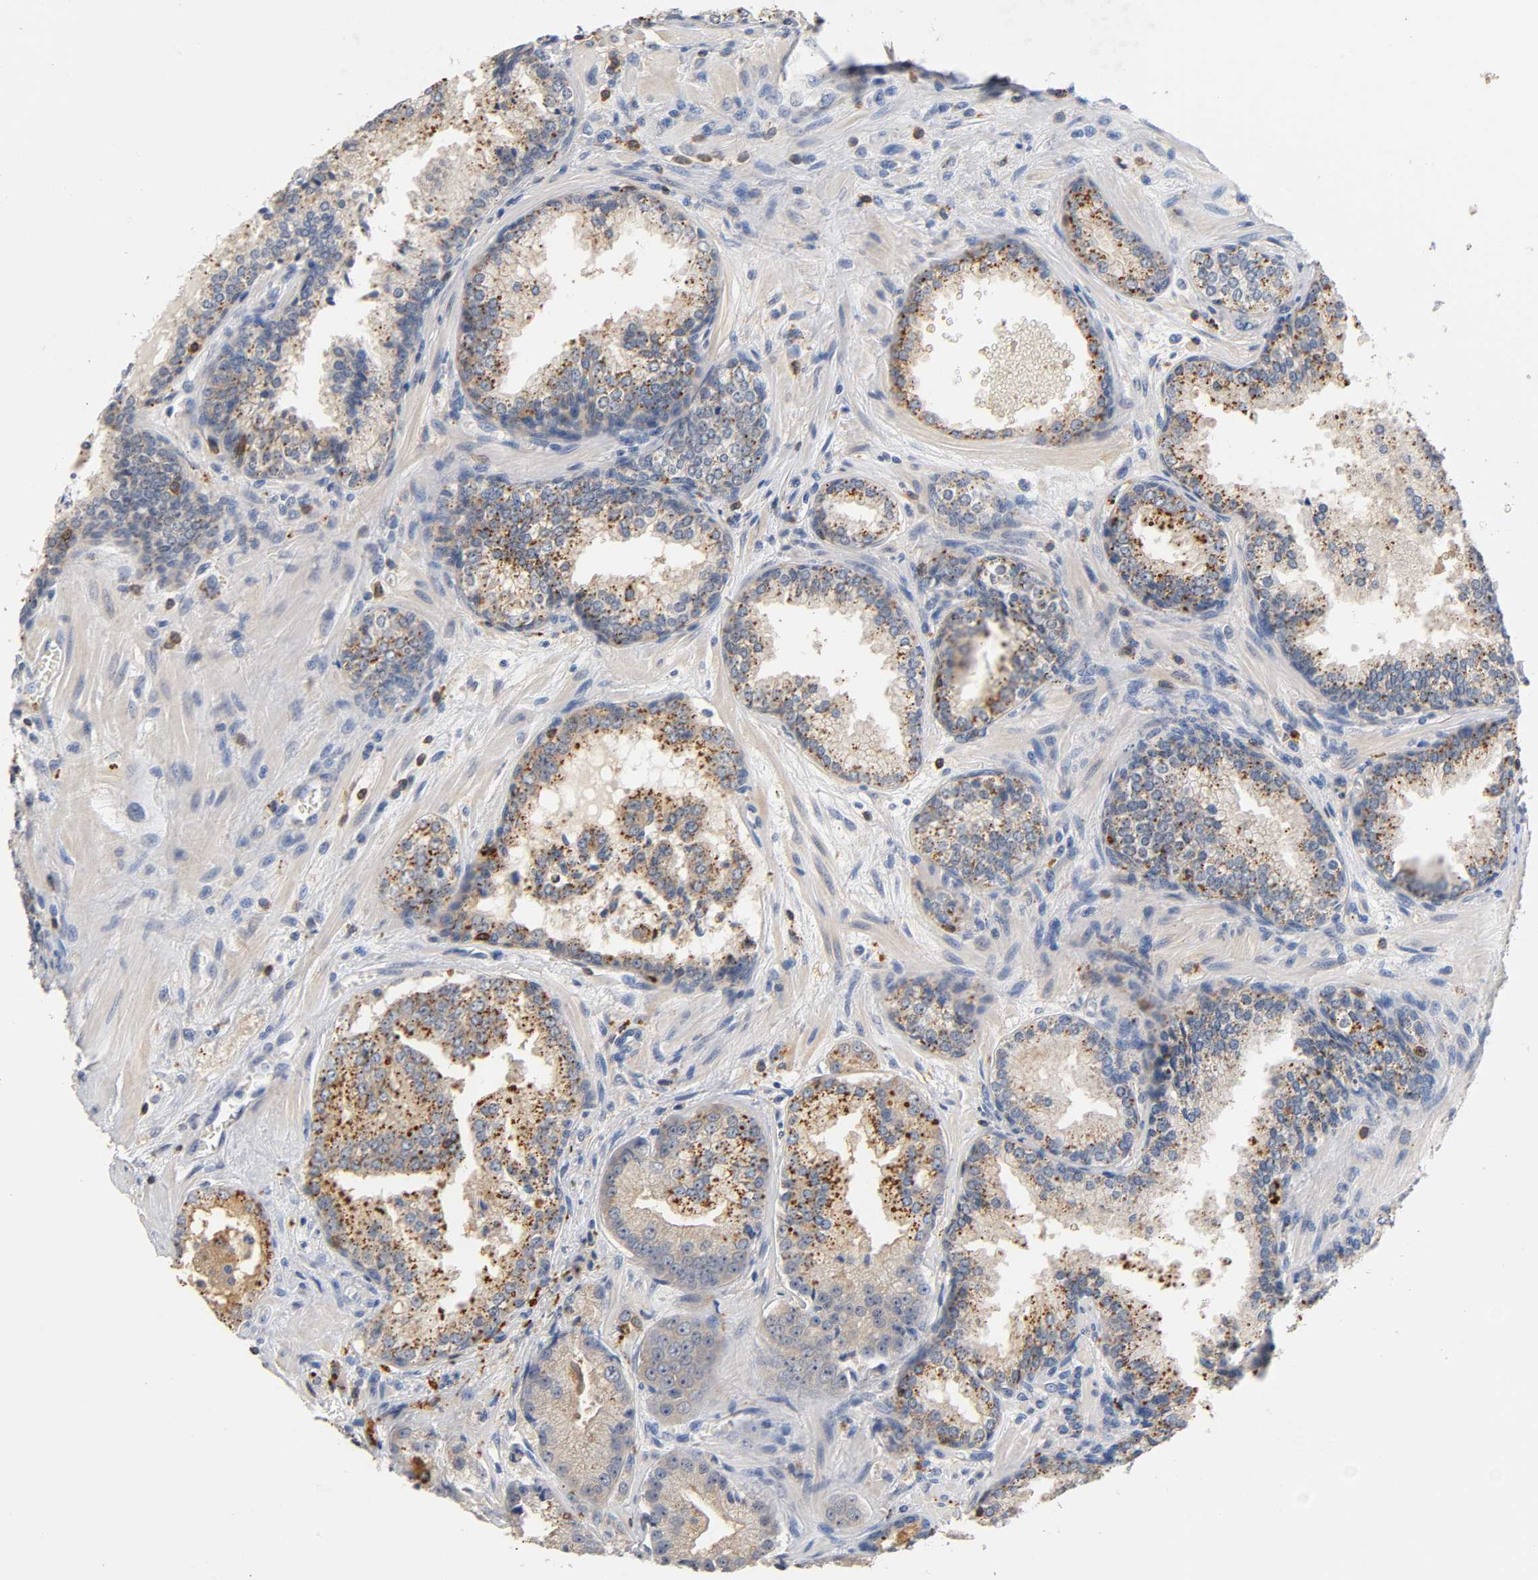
{"staining": {"intensity": "moderate", "quantity": ">75%", "location": "cytoplasmic/membranous"}, "tissue": "prostate cancer", "cell_type": "Tumor cells", "image_type": "cancer", "snomed": [{"axis": "morphology", "description": "Adenocarcinoma, Low grade"}, {"axis": "topography", "description": "Prostate"}], "caption": "Tumor cells show moderate cytoplasmic/membranous positivity in approximately >75% of cells in prostate cancer.", "gene": "UCKL1", "patient": {"sex": "male", "age": 60}}